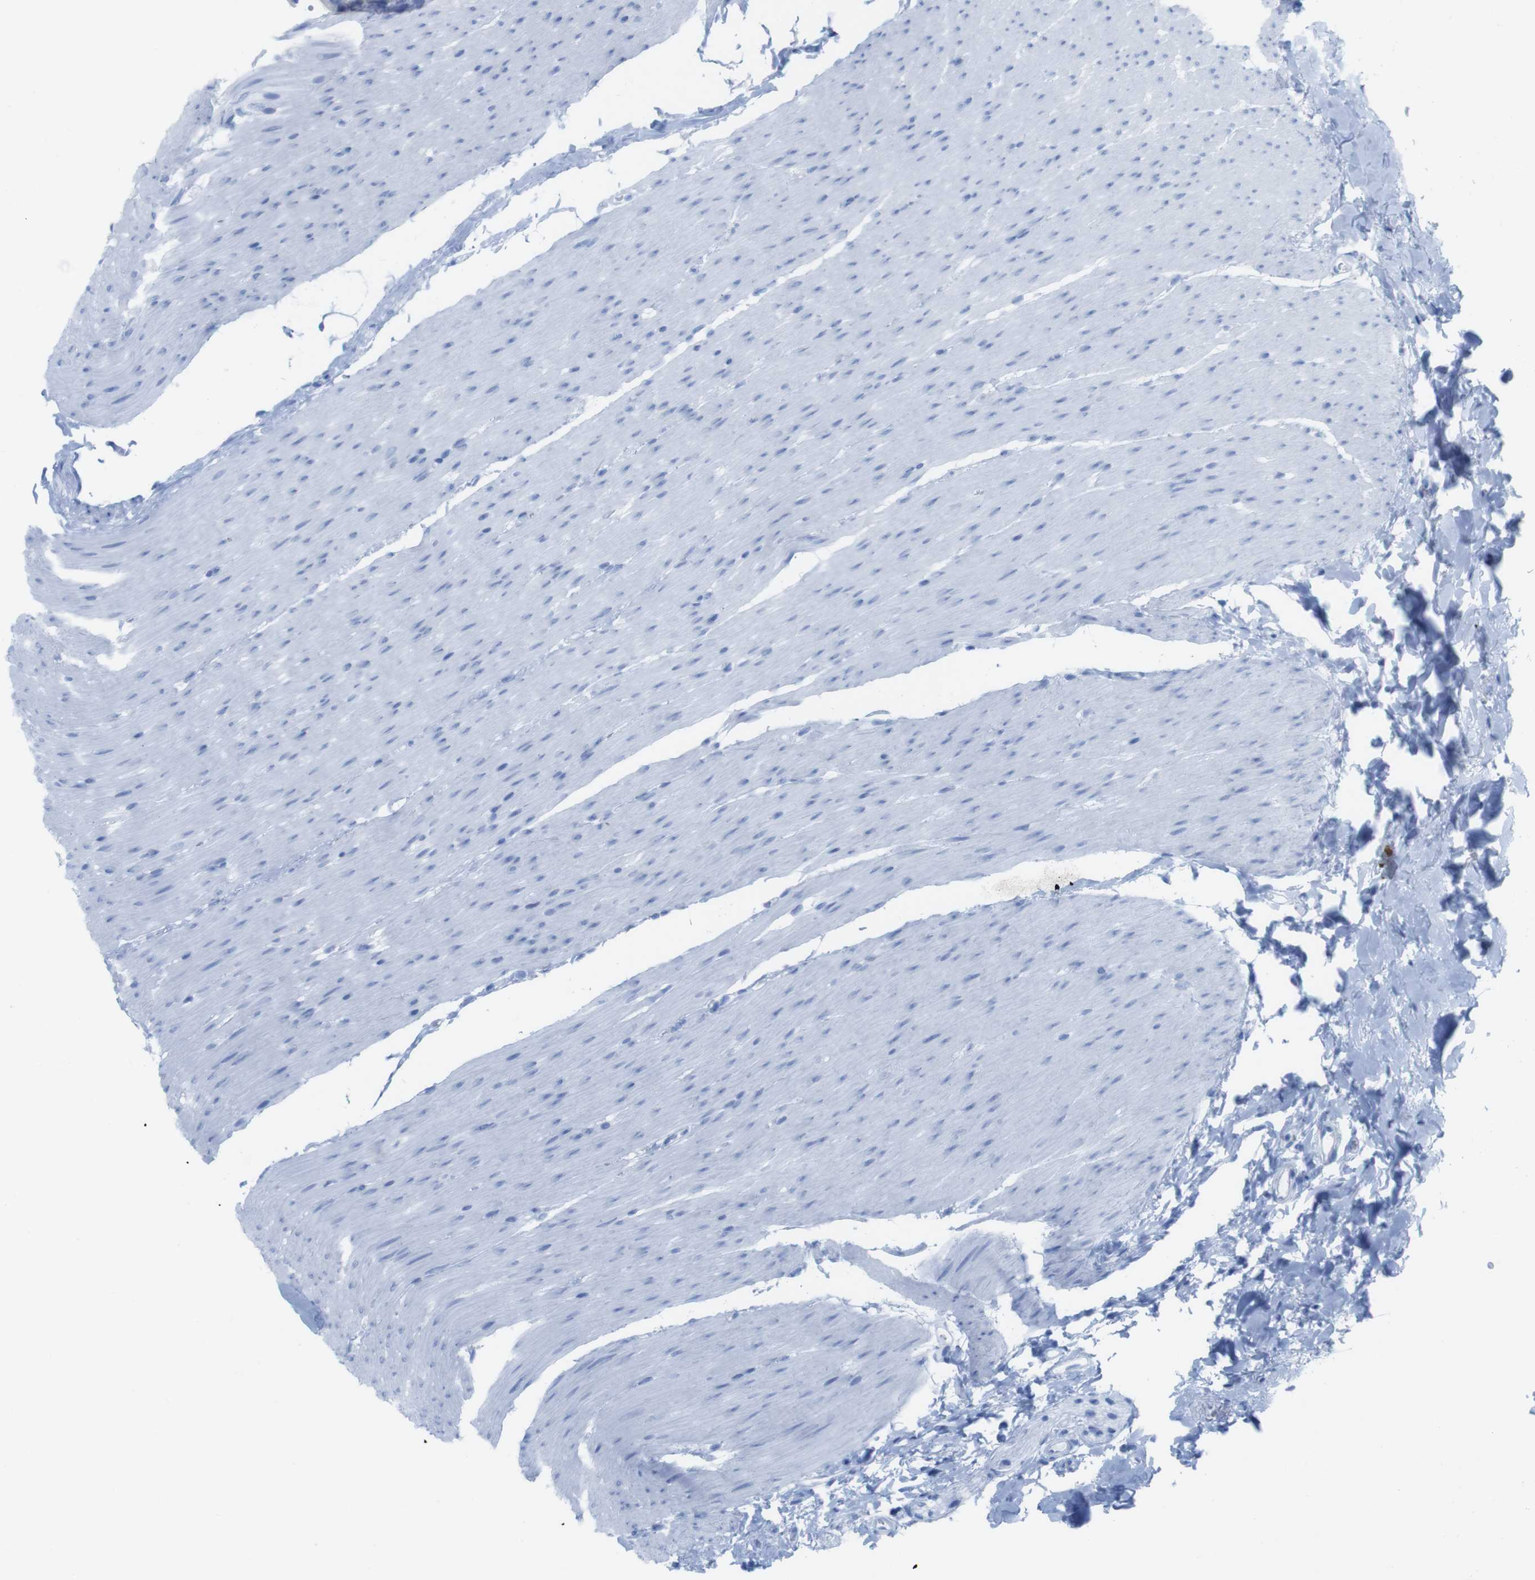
{"staining": {"intensity": "negative", "quantity": "none", "location": "none"}, "tissue": "colon", "cell_type": "Endothelial cells", "image_type": "normal", "snomed": [{"axis": "morphology", "description": "Normal tissue, NOS"}, {"axis": "topography", "description": "Colon"}], "caption": "This micrograph is of normal colon stained with IHC to label a protein in brown with the nuclei are counter-stained blue. There is no staining in endothelial cells. Brightfield microscopy of immunohistochemistry (IHC) stained with DAB (3,3'-diaminobenzidine) (brown) and hematoxylin (blue), captured at high magnification.", "gene": "MYH7", "patient": {"sex": "female", "age": 80}}